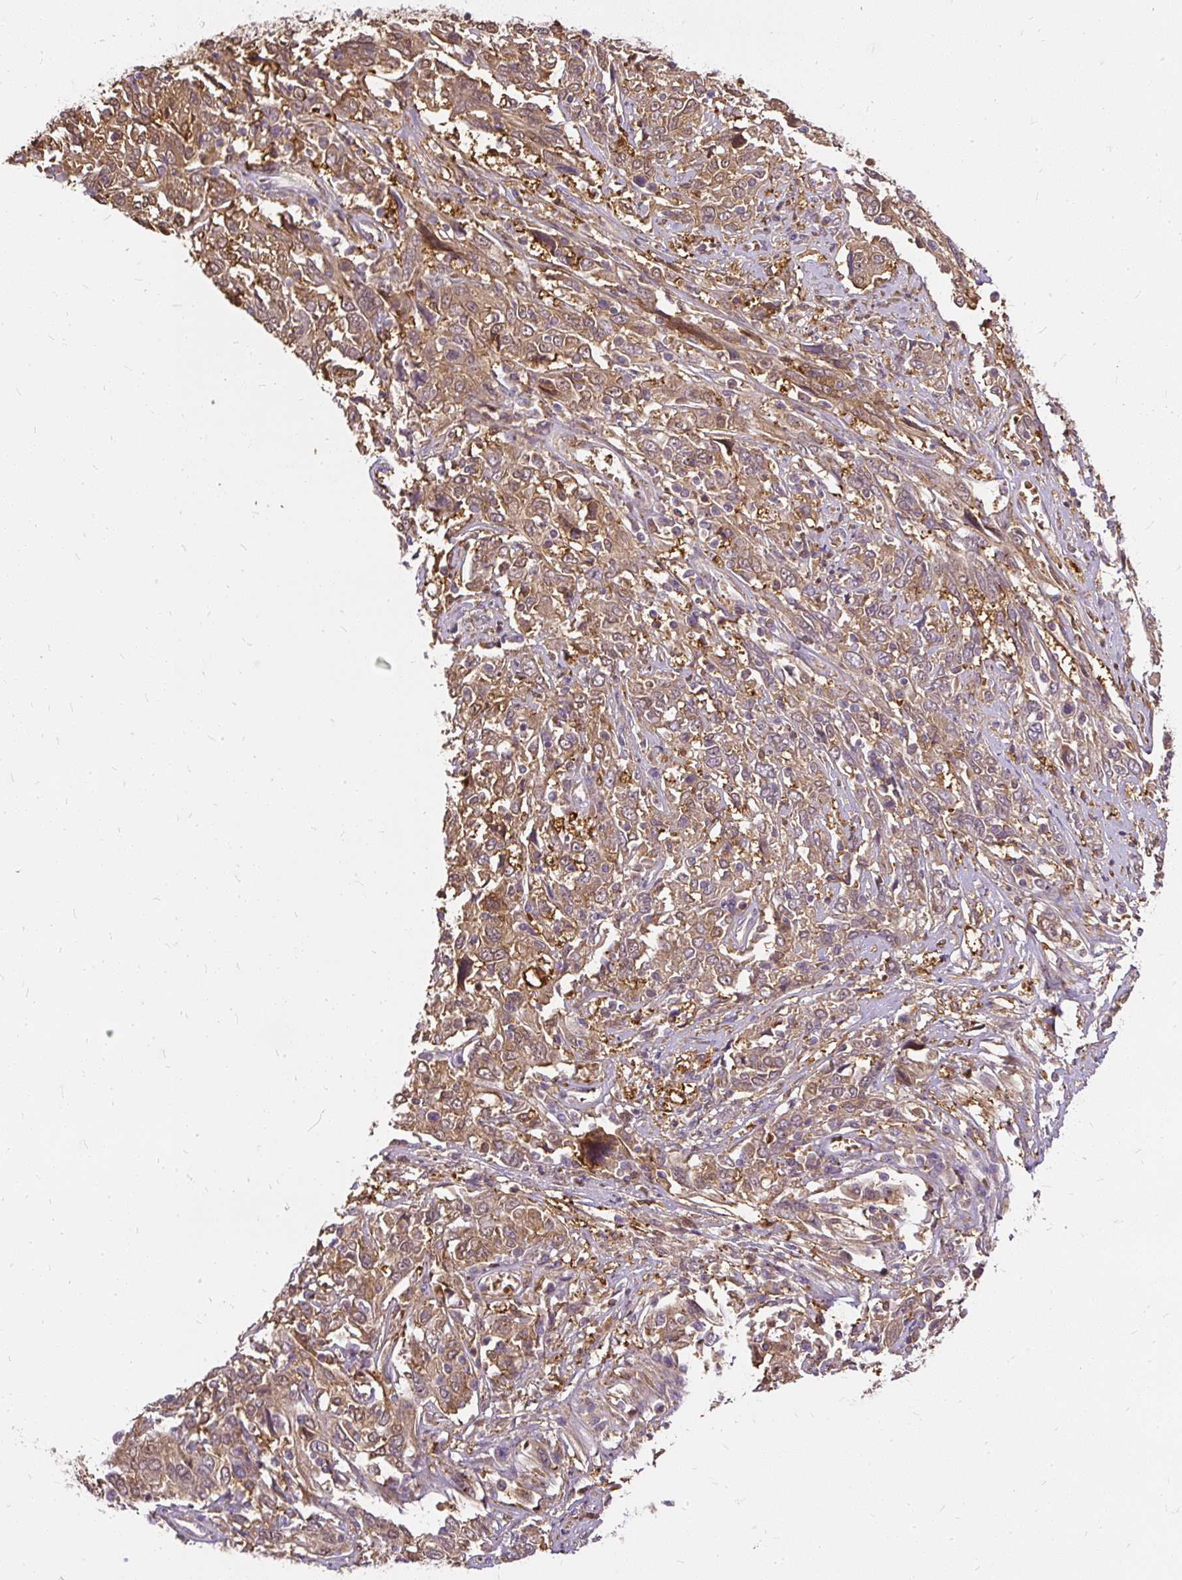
{"staining": {"intensity": "moderate", "quantity": ">75%", "location": "cytoplasmic/membranous"}, "tissue": "cervical cancer", "cell_type": "Tumor cells", "image_type": "cancer", "snomed": [{"axis": "morphology", "description": "Squamous cell carcinoma, NOS"}, {"axis": "topography", "description": "Cervix"}], "caption": "Immunohistochemistry (IHC) image of human squamous cell carcinoma (cervical) stained for a protein (brown), which reveals medium levels of moderate cytoplasmic/membranous staining in approximately >75% of tumor cells.", "gene": "AP5S1", "patient": {"sex": "female", "age": 46}}